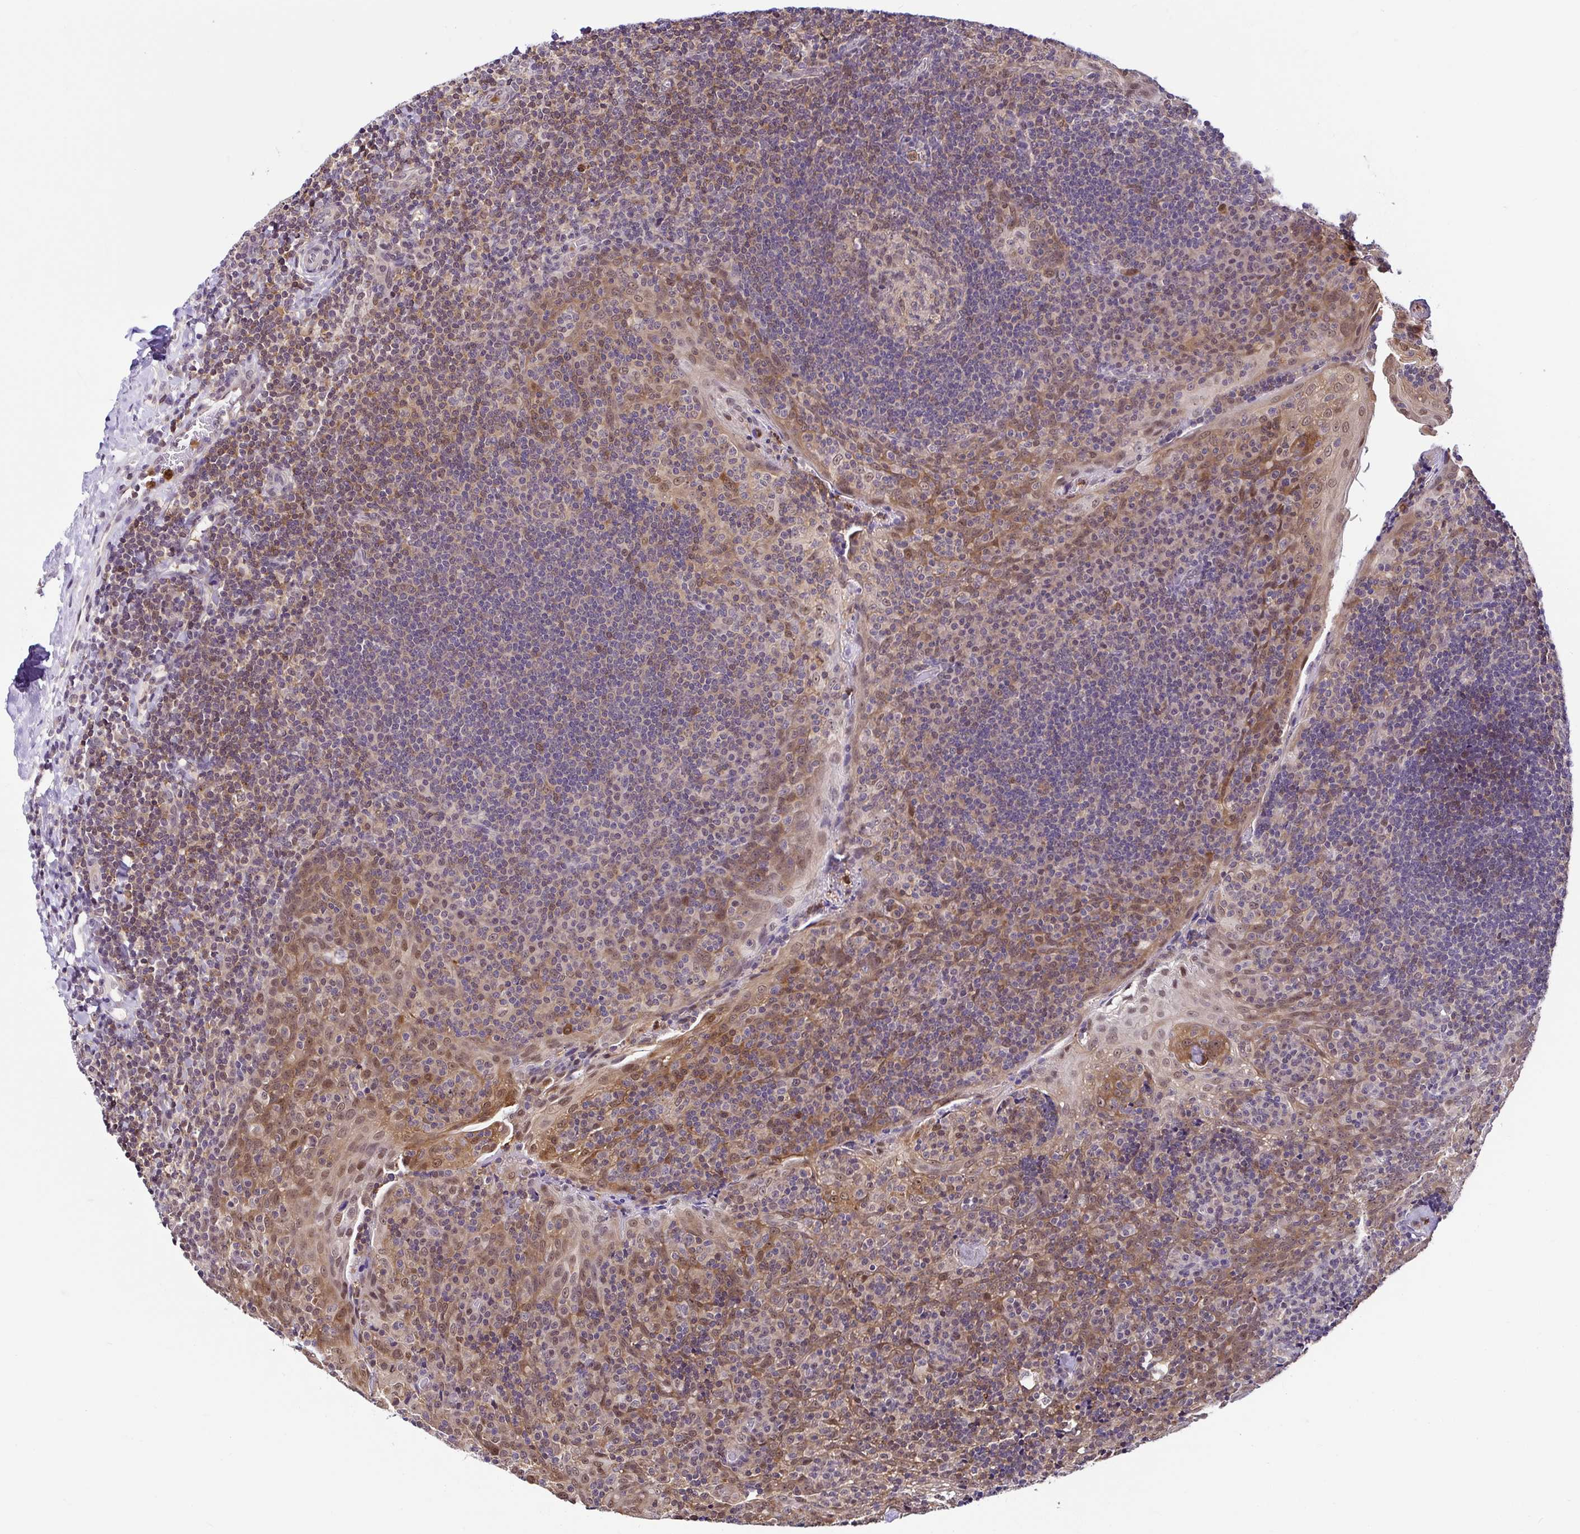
{"staining": {"intensity": "moderate", "quantity": "25%-75%", "location": "nuclear"}, "tissue": "tonsil", "cell_type": "Germinal center cells", "image_type": "normal", "snomed": [{"axis": "morphology", "description": "Normal tissue, NOS"}, {"axis": "topography", "description": "Tonsil"}], "caption": "Immunohistochemical staining of benign human tonsil shows medium levels of moderate nuclear expression in about 25%-75% of germinal center cells.", "gene": "PIN4", "patient": {"sex": "male", "age": 17}}